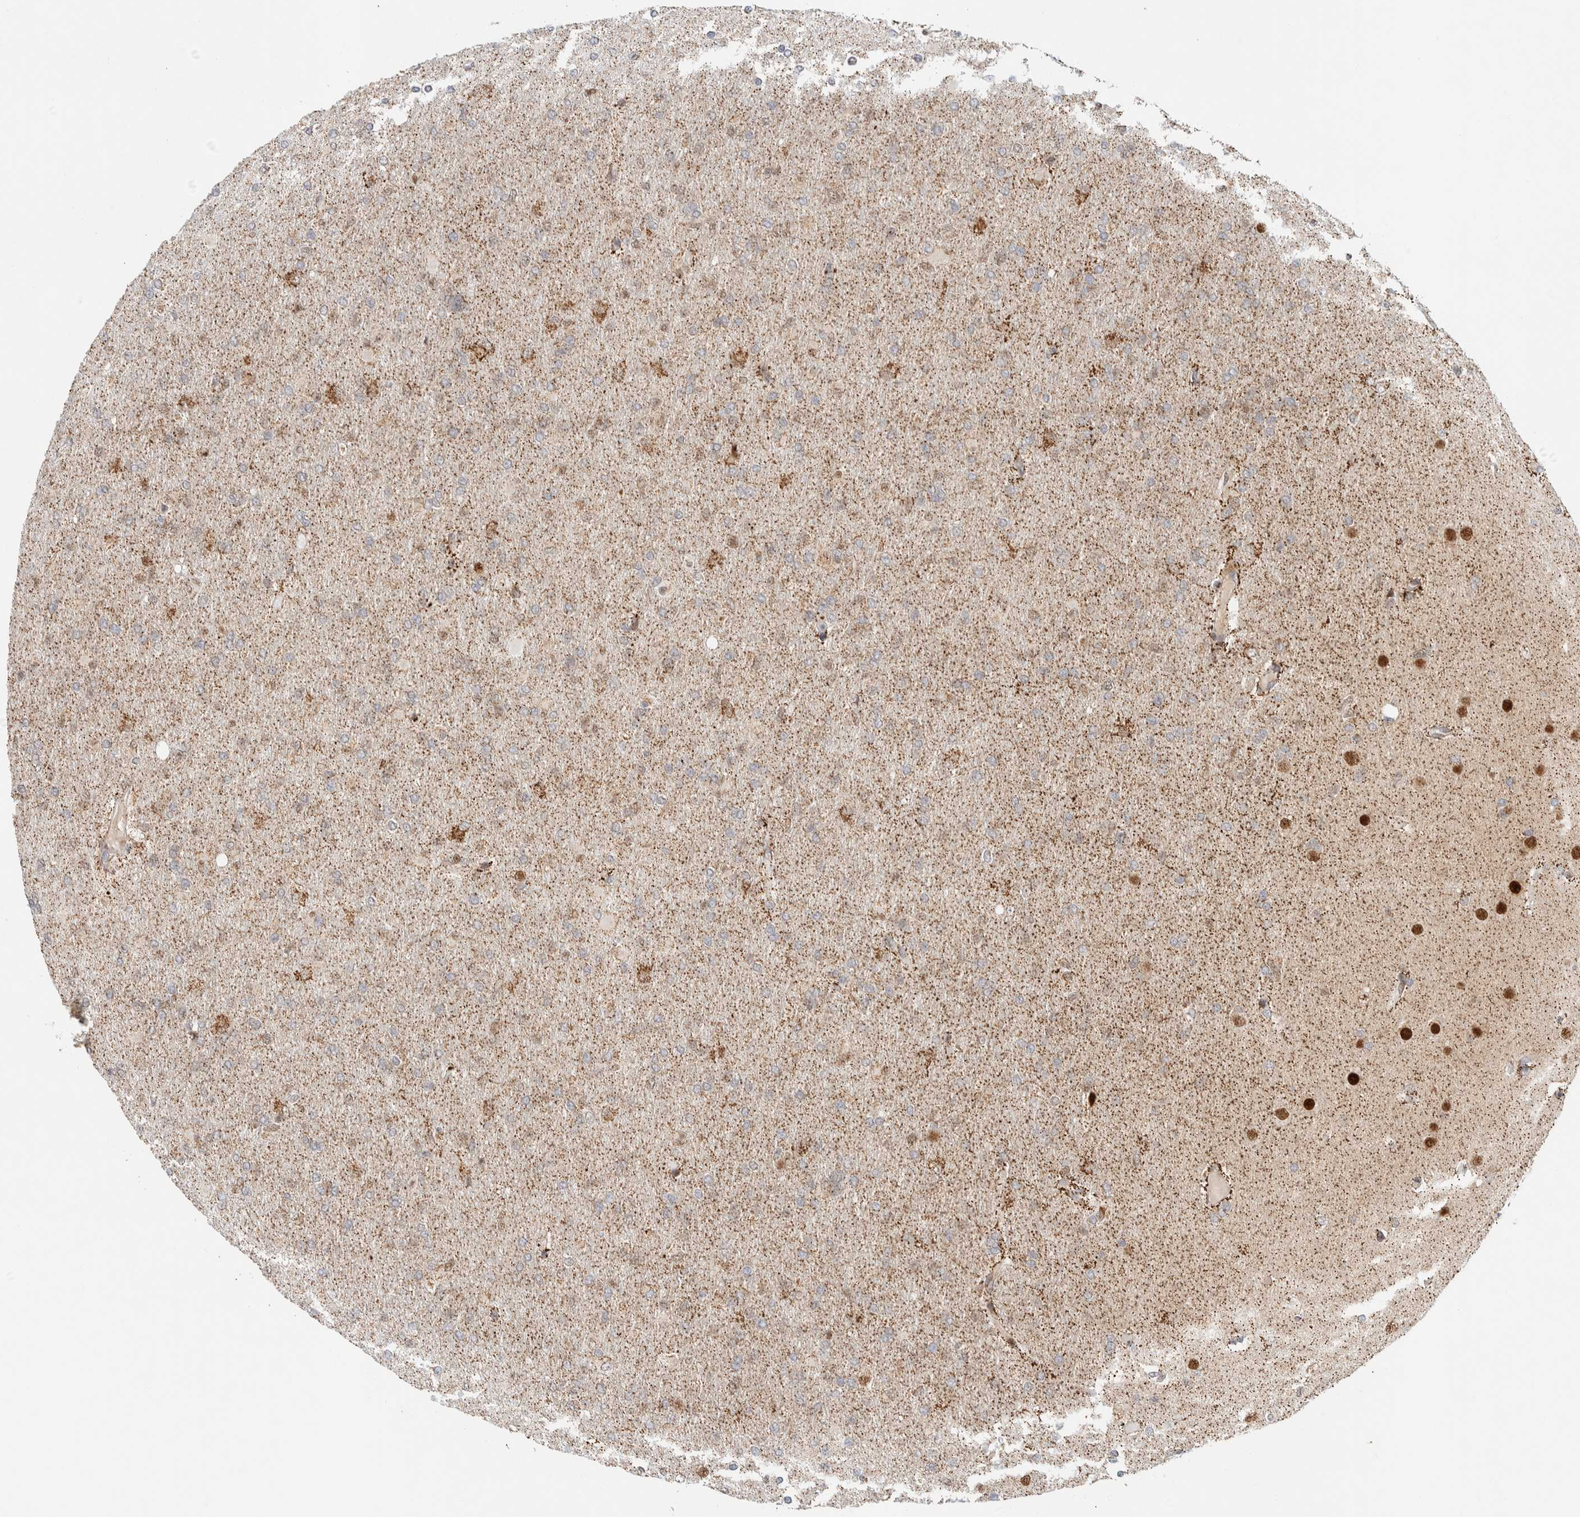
{"staining": {"intensity": "moderate", "quantity": "<25%", "location": "cytoplasmic/membranous"}, "tissue": "glioma", "cell_type": "Tumor cells", "image_type": "cancer", "snomed": [{"axis": "morphology", "description": "Glioma, malignant, High grade"}, {"axis": "topography", "description": "Cerebral cortex"}], "caption": "High-power microscopy captured an immunohistochemistry (IHC) histopathology image of malignant glioma (high-grade), revealing moderate cytoplasmic/membranous positivity in approximately <25% of tumor cells.", "gene": "TSPAN32", "patient": {"sex": "female", "age": 36}}